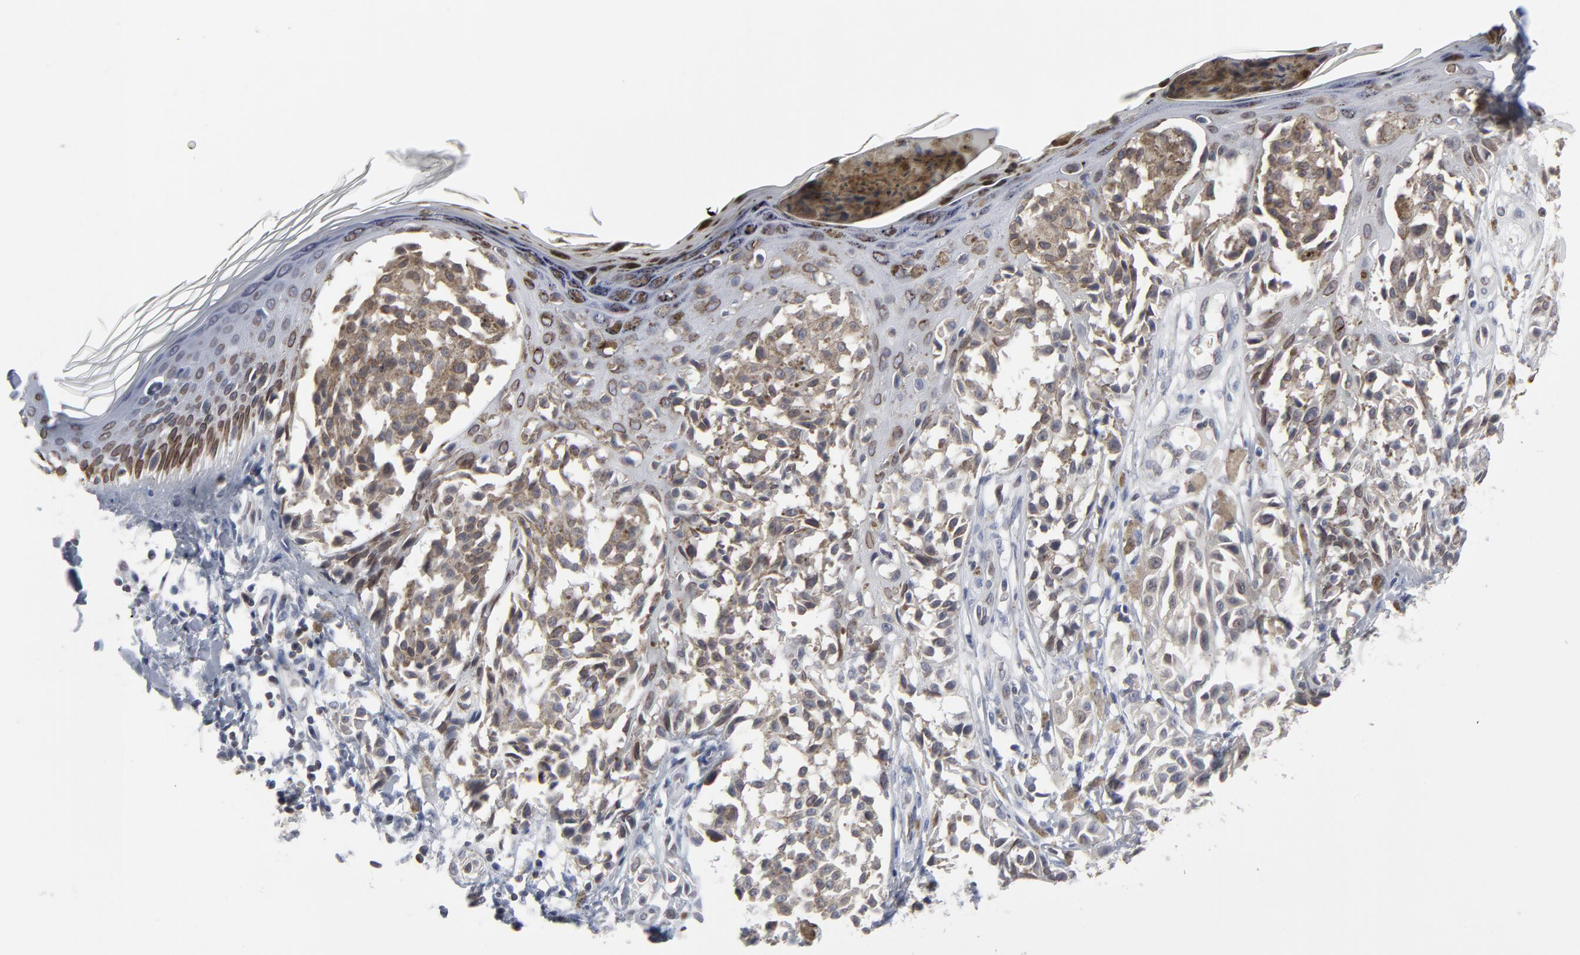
{"staining": {"intensity": "weak", "quantity": "25%-75%", "location": "cytoplasmic/membranous,nuclear"}, "tissue": "melanoma", "cell_type": "Tumor cells", "image_type": "cancer", "snomed": [{"axis": "morphology", "description": "Malignant melanoma, NOS"}, {"axis": "topography", "description": "Skin"}], "caption": "Immunohistochemistry (IHC) staining of malignant melanoma, which demonstrates low levels of weak cytoplasmic/membranous and nuclear positivity in approximately 25%-75% of tumor cells indicating weak cytoplasmic/membranous and nuclear protein positivity. The staining was performed using DAB (brown) for protein detection and nuclei were counterstained in hematoxylin (blue).", "gene": "SYNE2", "patient": {"sex": "female", "age": 38}}